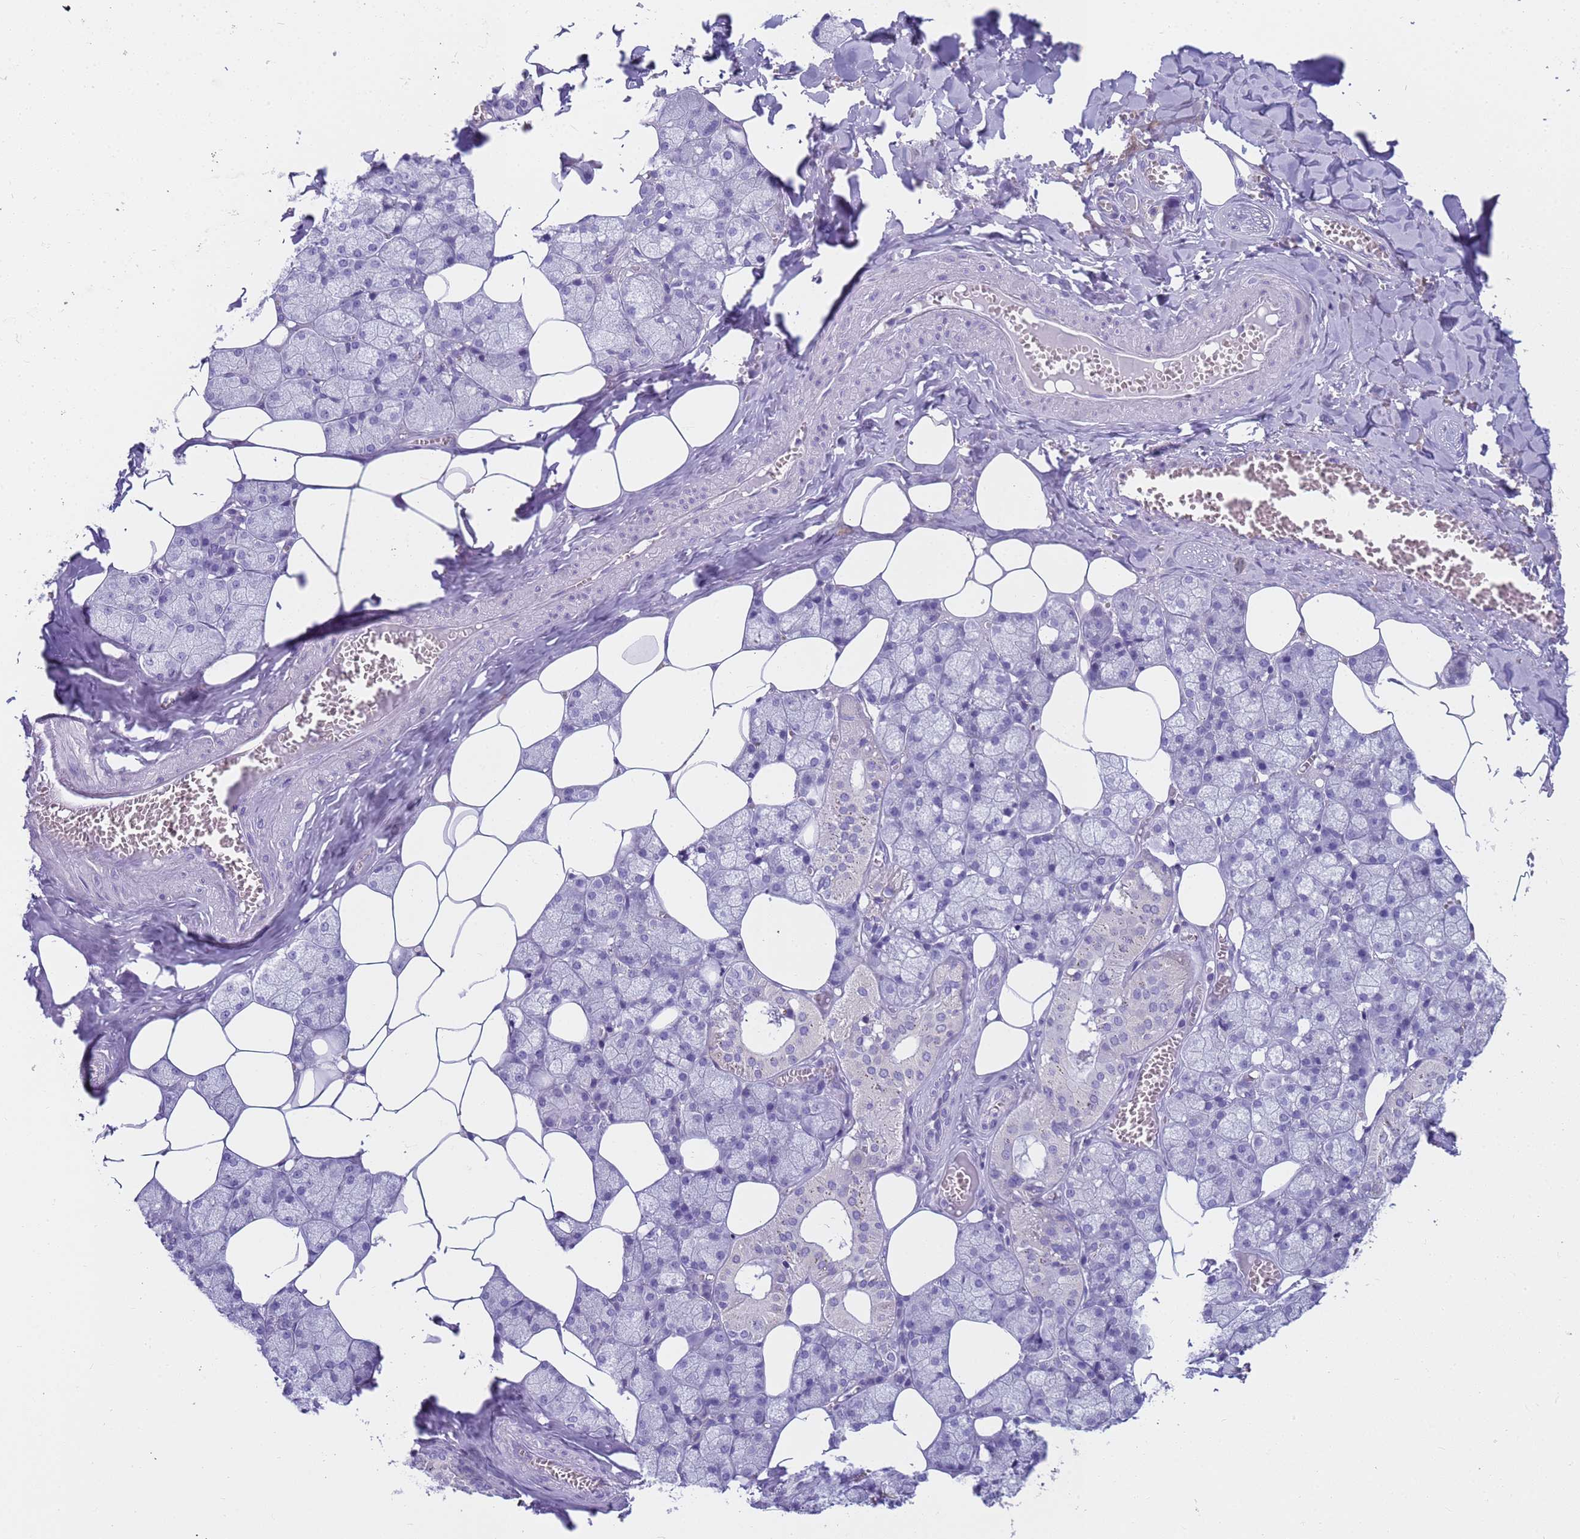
{"staining": {"intensity": "negative", "quantity": "none", "location": "none"}, "tissue": "salivary gland", "cell_type": "Glandular cells", "image_type": "normal", "snomed": [{"axis": "morphology", "description": "Normal tissue, NOS"}, {"axis": "topography", "description": "Salivary gland"}], "caption": "Immunohistochemical staining of normal human salivary gland demonstrates no significant expression in glandular cells. Brightfield microscopy of IHC stained with DAB (brown) and hematoxylin (blue), captured at high magnification.", "gene": "RNASE2", "patient": {"sex": "male", "age": 62}}